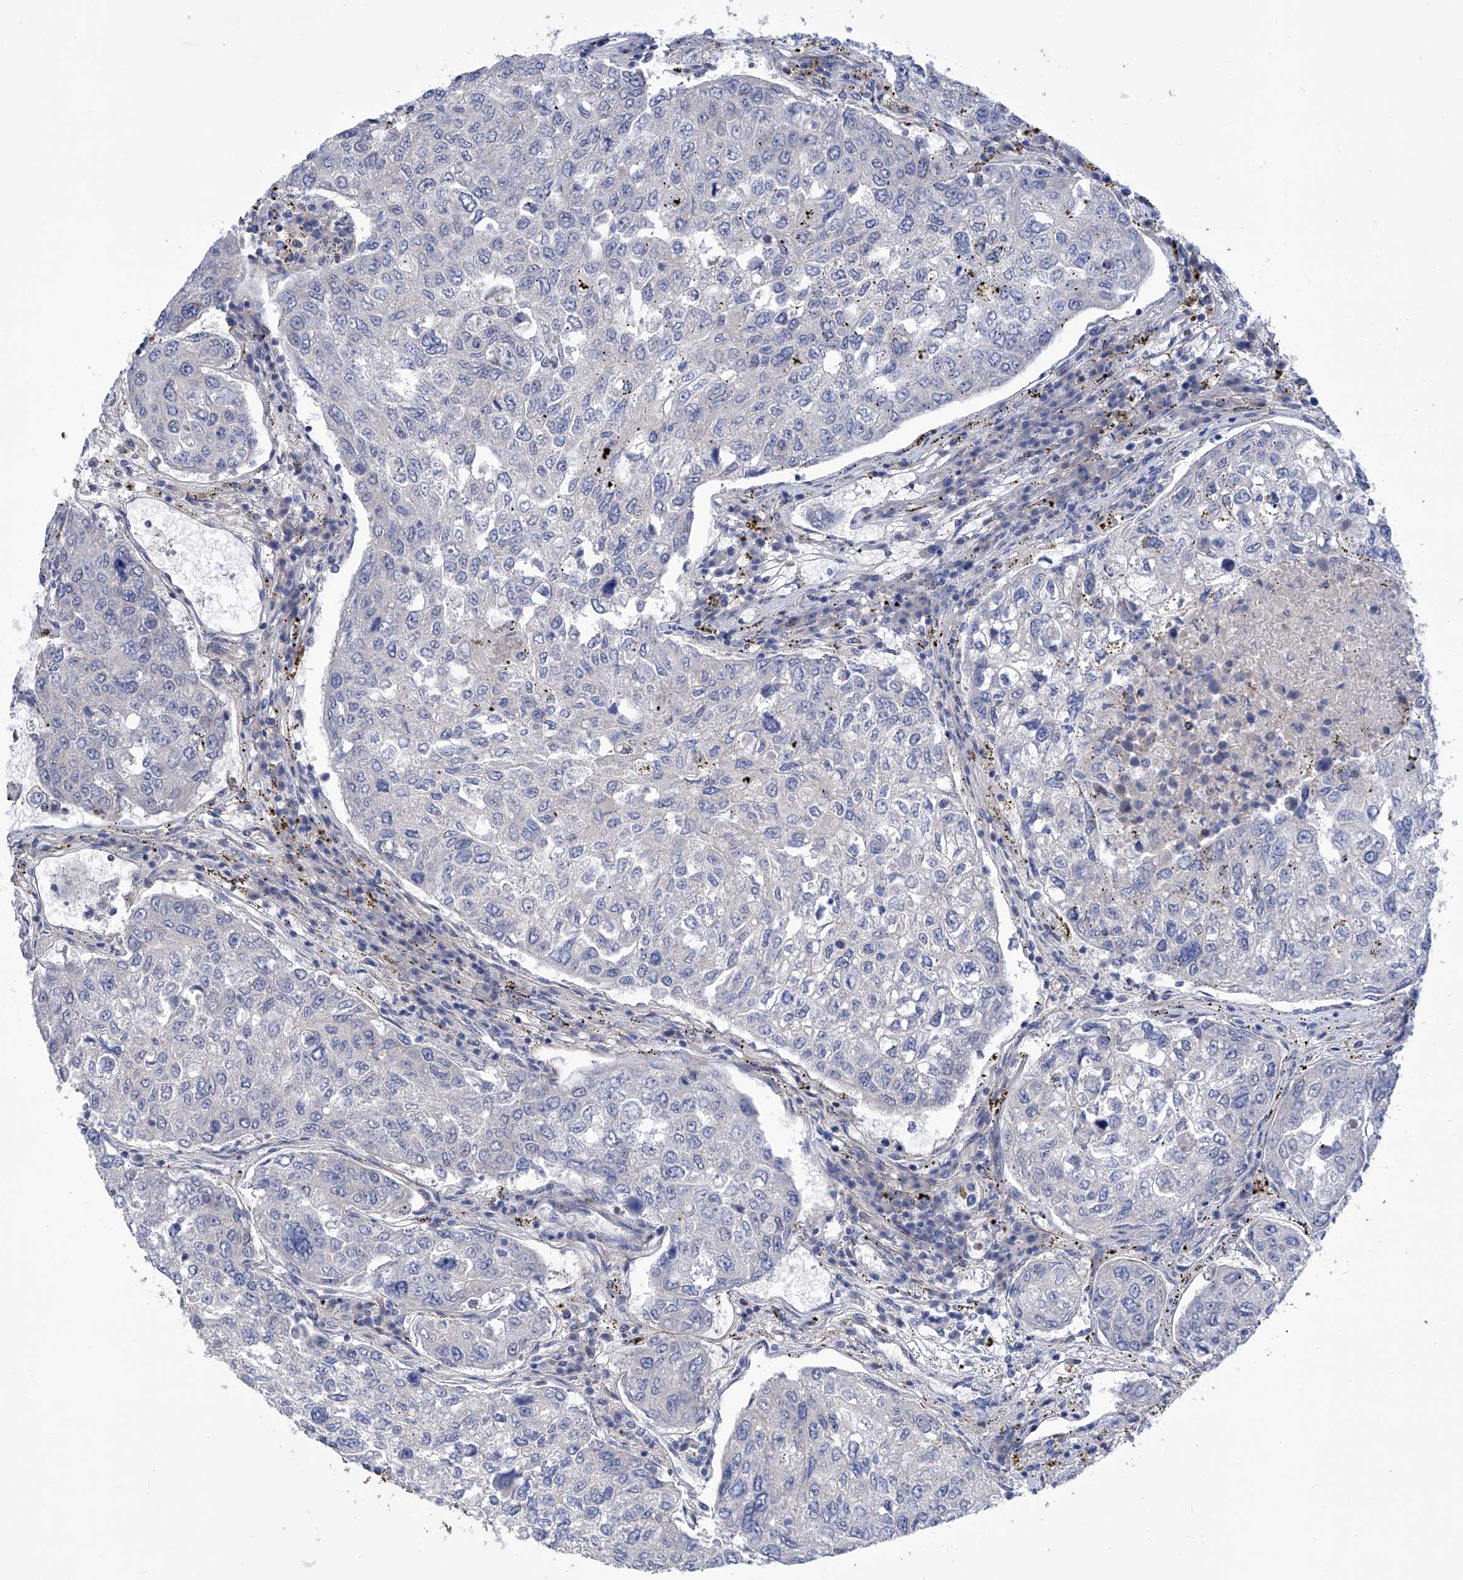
{"staining": {"intensity": "negative", "quantity": "none", "location": "none"}, "tissue": "urothelial cancer", "cell_type": "Tumor cells", "image_type": "cancer", "snomed": [{"axis": "morphology", "description": "Urothelial carcinoma, High grade"}, {"axis": "topography", "description": "Lymph node"}, {"axis": "topography", "description": "Urinary bladder"}], "caption": "Tumor cells show no significant staining in urothelial carcinoma (high-grade).", "gene": "SRBD1", "patient": {"sex": "male", "age": 51}}